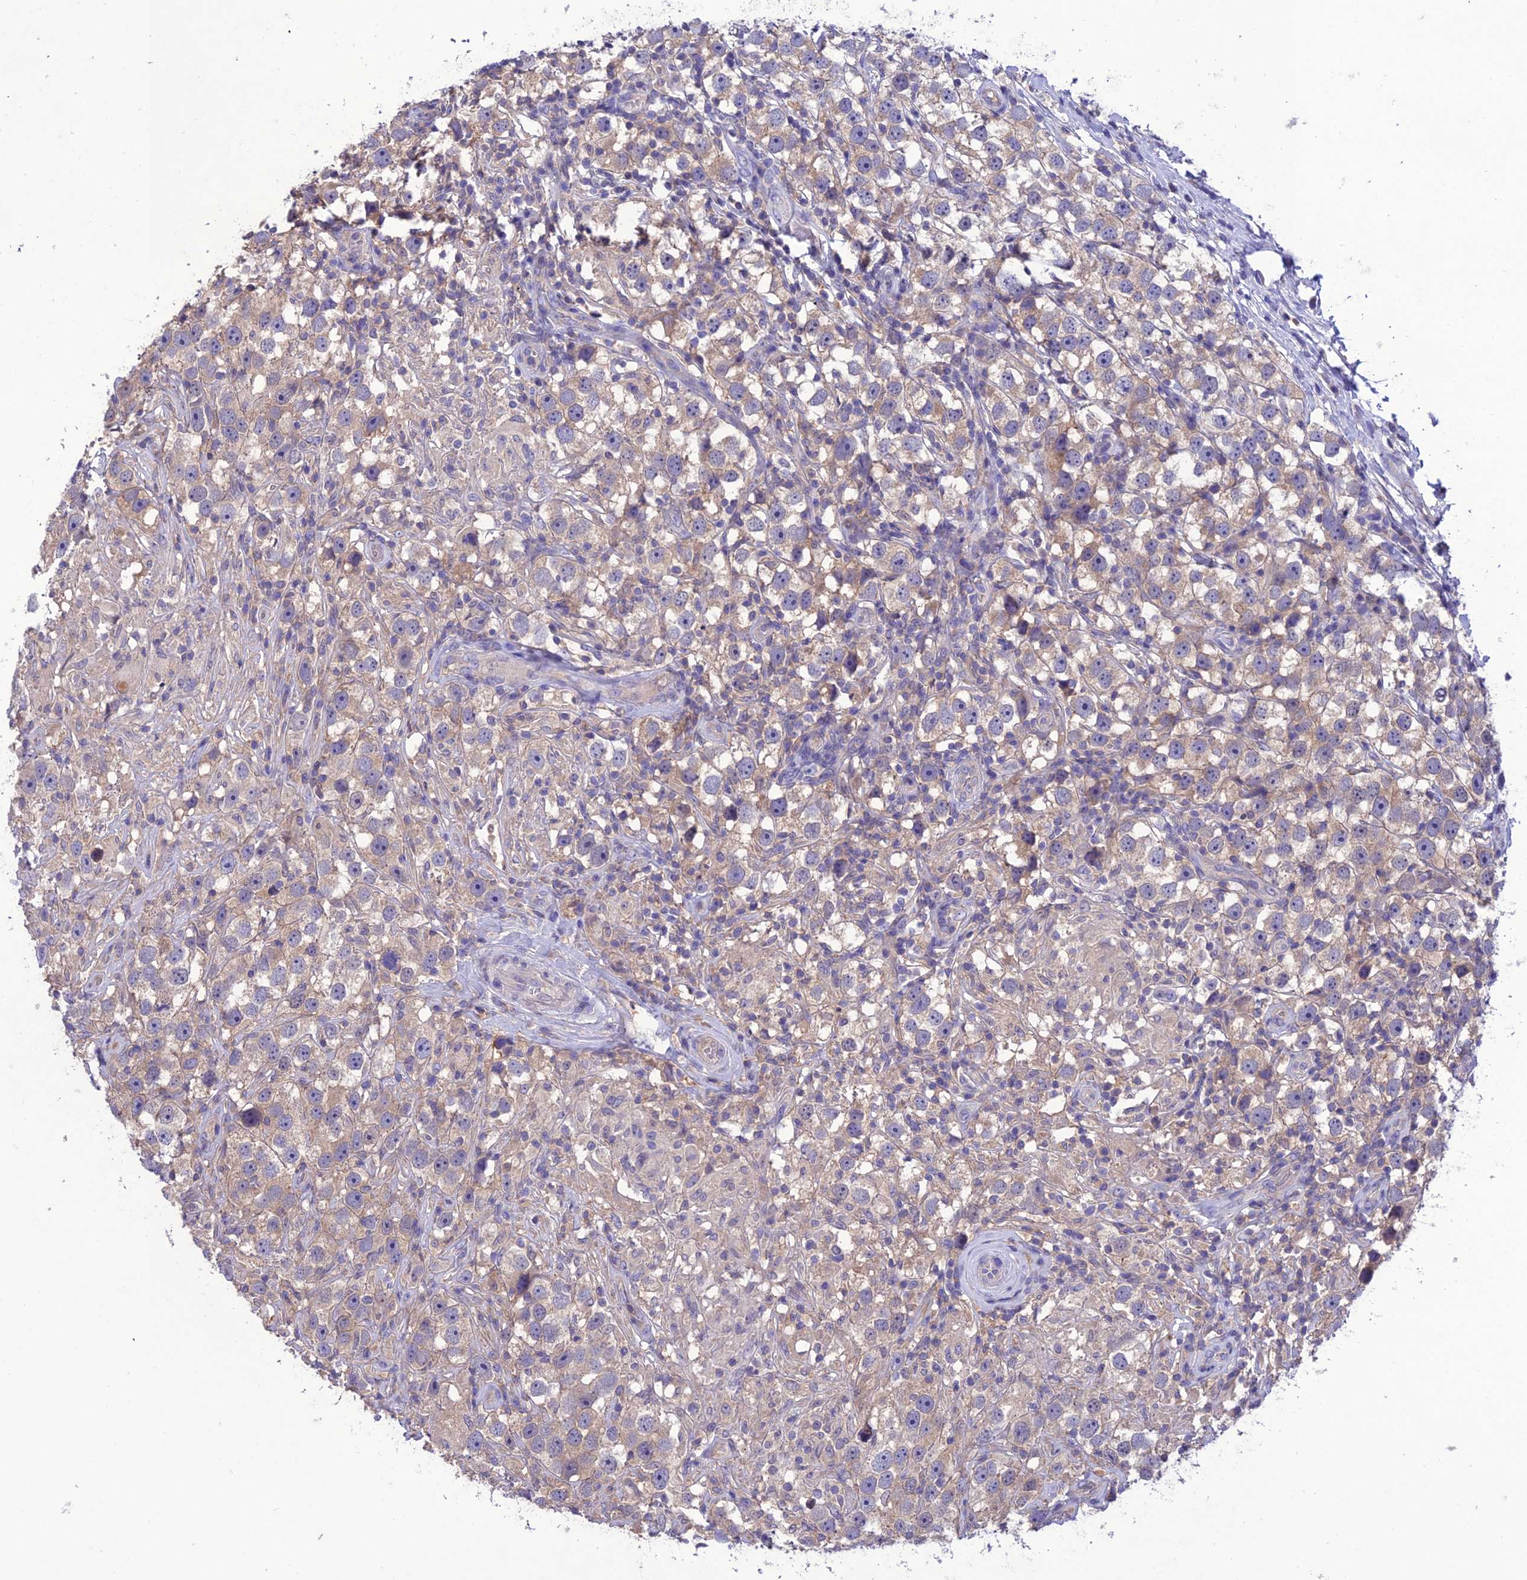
{"staining": {"intensity": "weak", "quantity": ">75%", "location": "cytoplasmic/membranous"}, "tissue": "testis cancer", "cell_type": "Tumor cells", "image_type": "cancer", "snomed": [{"axis": "morphology", "description": "Seminoma, NOS"}, {"axis": "topography", "description": "Testis"}], "caption": "Human seminoma (testis) stained with a brown dye demonstrates weak cytoplasmic/membranous positive expression in approximately >75% of tumor cells.", "gene": "SNX24", "patient": {"sex": "male", "age": 49}}